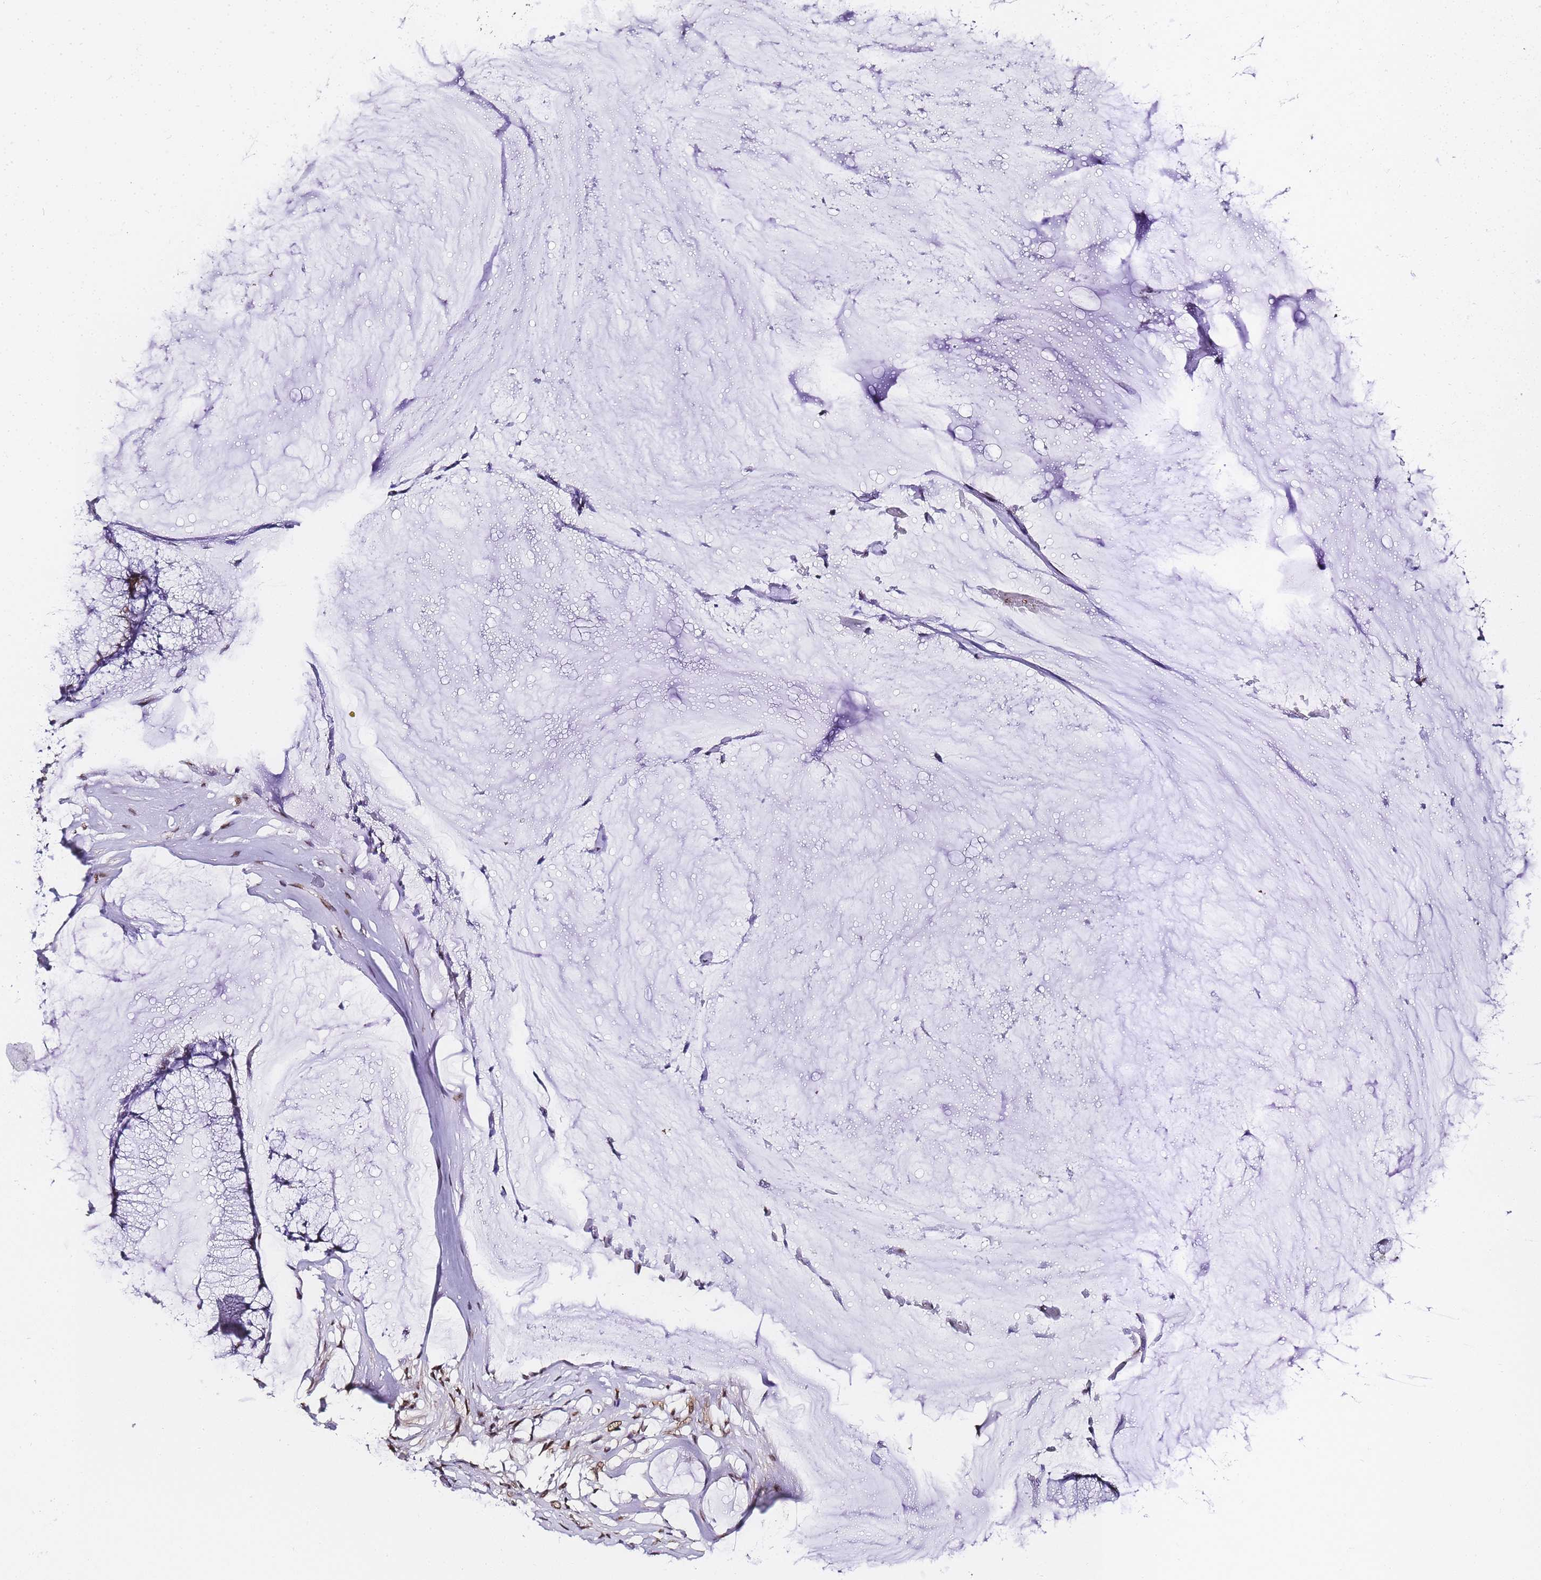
{"staining": {"intensity": "negative", "quantity": "none", "location": "none"}, "tissue": "ovarian cancer", "cell_type": "Tumor cells", "image_type": "cancer", "snomed": [{"axis": "morphology", "description": "Cystadenocarcinoma, mucinous, NOS"}, {"axis": "topography", "description": "Ovary"}], "caption": "High power microscopy image of an IHC histopathology image of mucinous cystadenocarcinoma (ovarian), revealing no significant expression in tumor cells.", "gene": "POLR1A", "patient": {"sex": "female", "age": 42}}